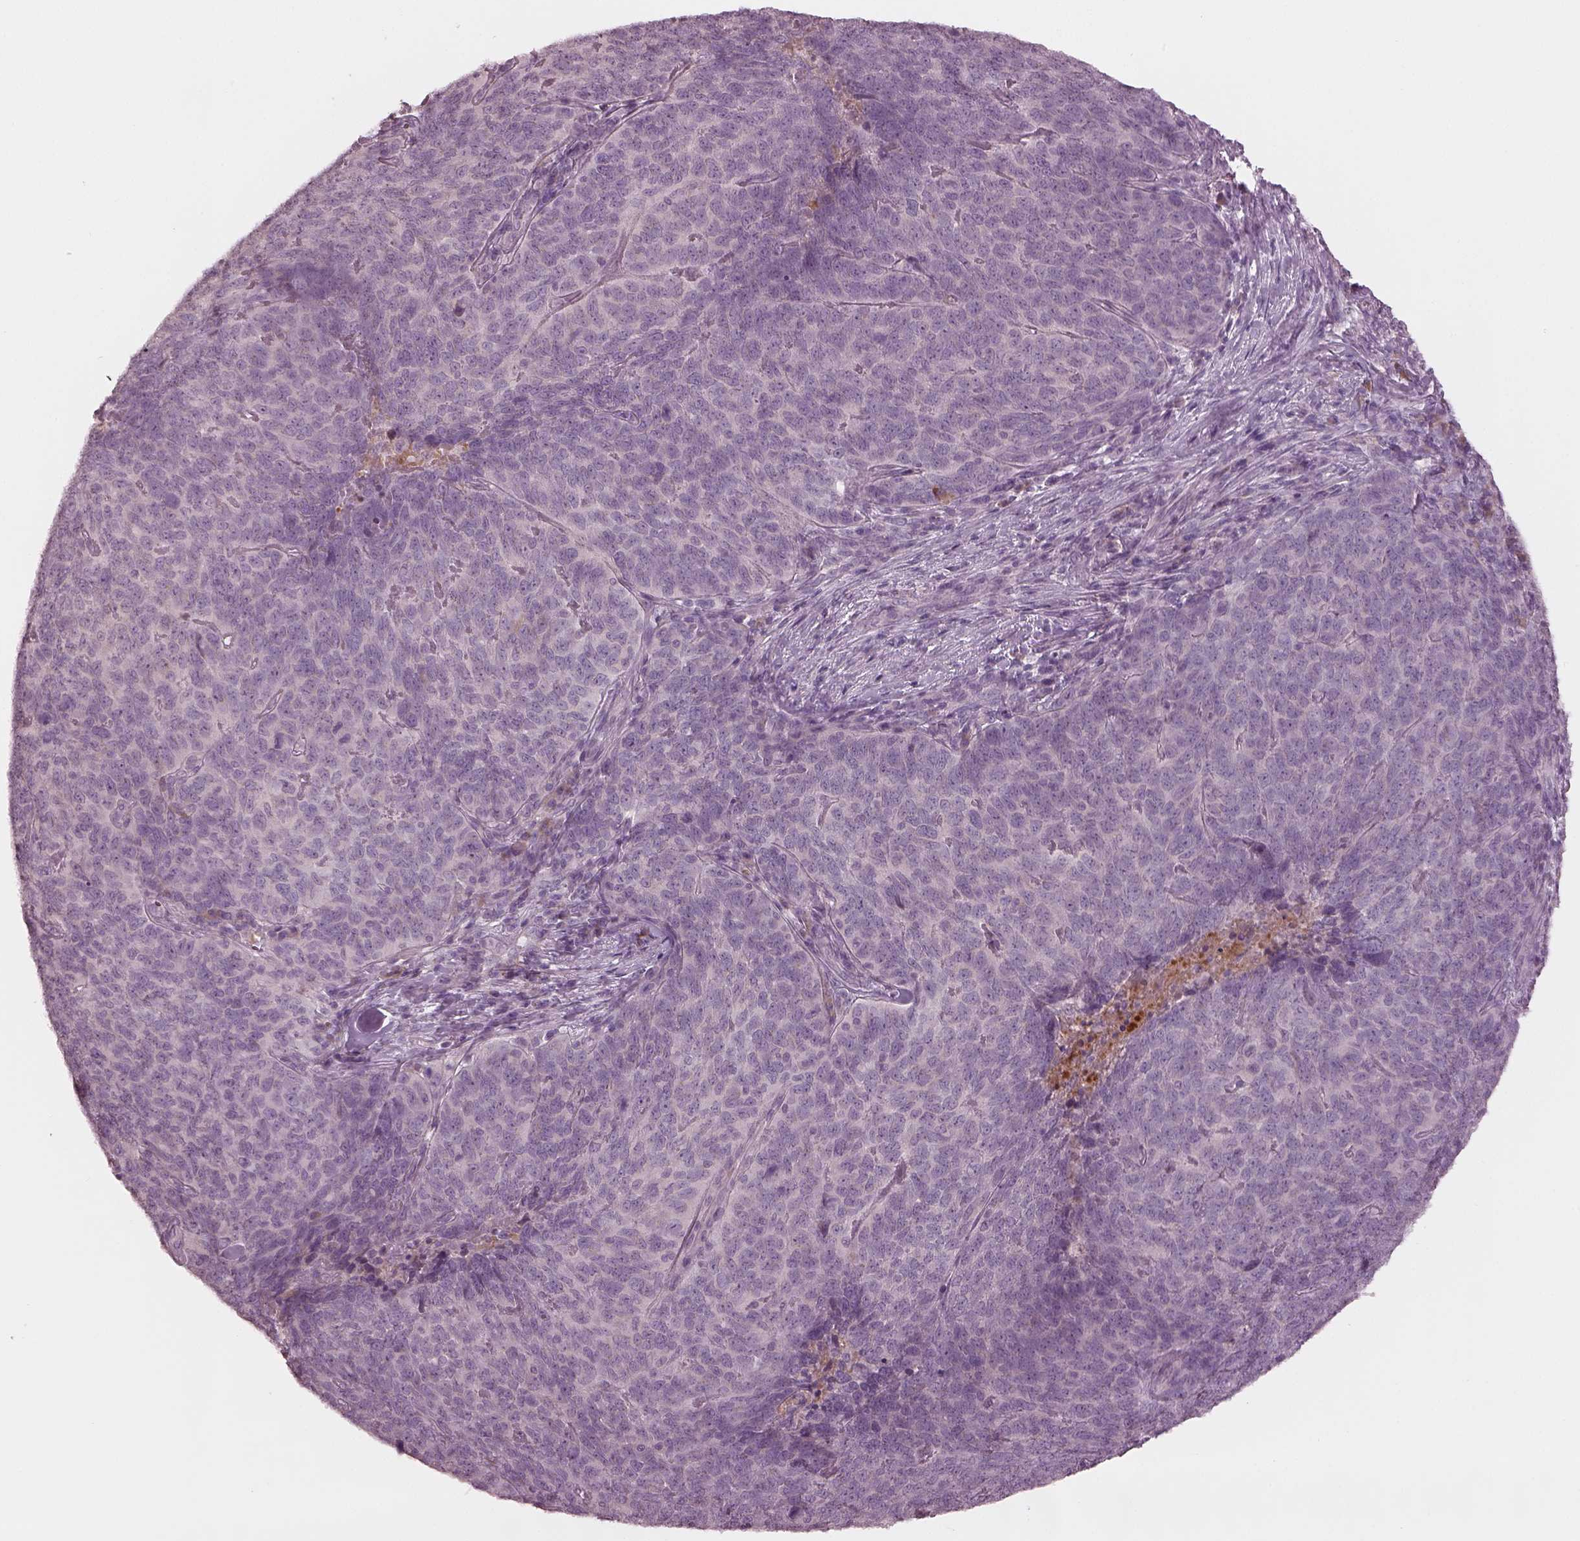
{"staining": {"intensity": "negative", "quantity": "none", "location": "none"}, "tissue": "skin cancer", "cell_type": "Tumor cells", "image_type": "cancer", "snomed": [{"axis": "morphology", "description": "Squamous cell carcinoma, NOS"}, {"axis": "topography", "description": "Skin"}, {"axis": "topography", "description": "Anal"}], "caption": "Immunohistochemical staining of skin cancer demonstrates no significant expression in tumor cells.", "gene": "MIA", "patient": {"sex": "female", "age": 51}}